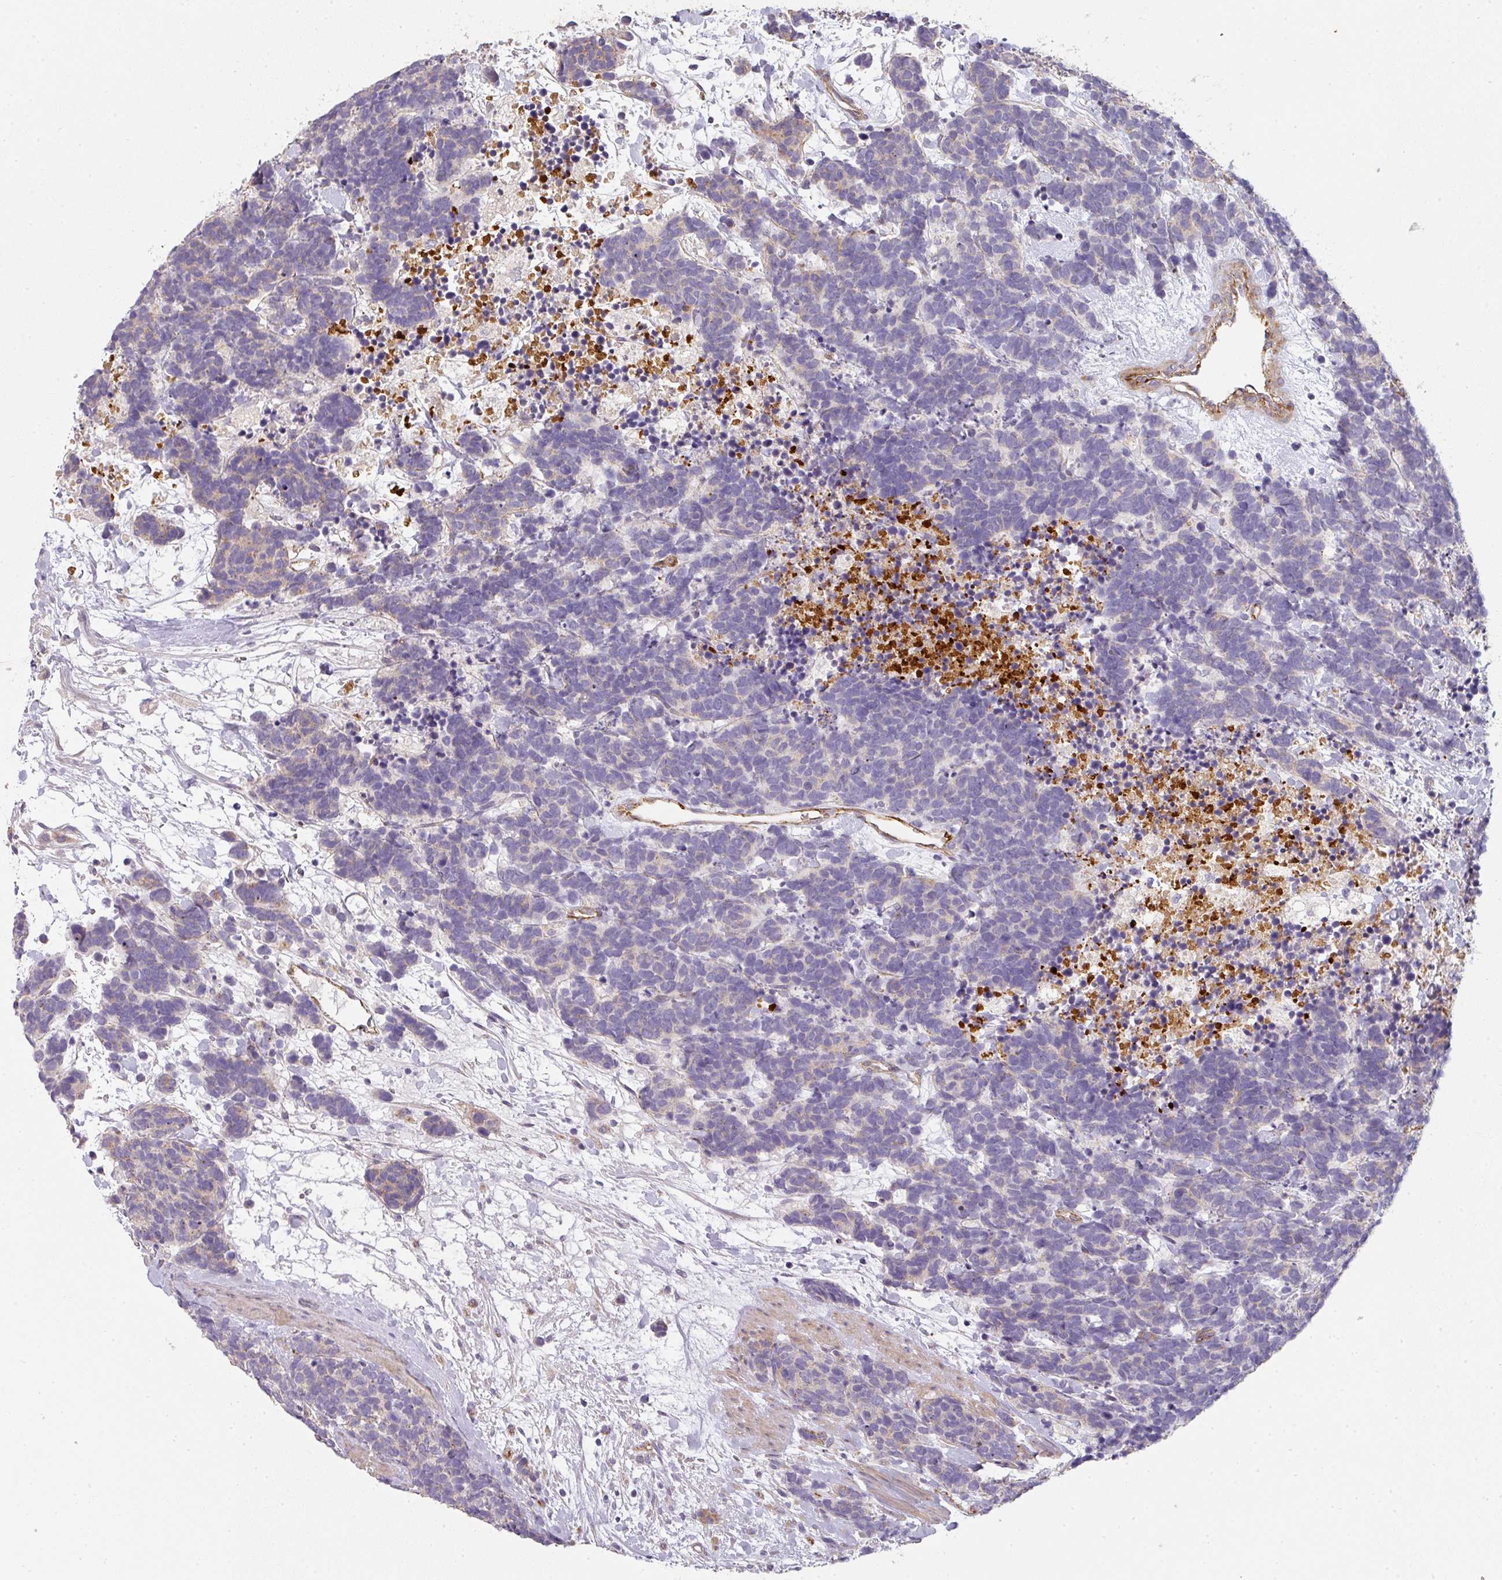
{"staining": {"intensity": "negative", "quantity": "none", "location": "none"}, "tissue": "carcinoid", "cell_type": "Tumor cells", "image_type": "cancer", "snomed": [{"axis": "morphology", "description": "Carcinoma, NOS"}, {"axis": "morphology", "description": "Carcinoid, malignant, NOS"}, {"axis": "topography", "description": "Prostate"}], "caption": "Immunohistochemical staining of carcinoid displays no significant expression in tumor cells.", "gene": "PCDH1", "patient": {"sex": "male", "age": 57}}